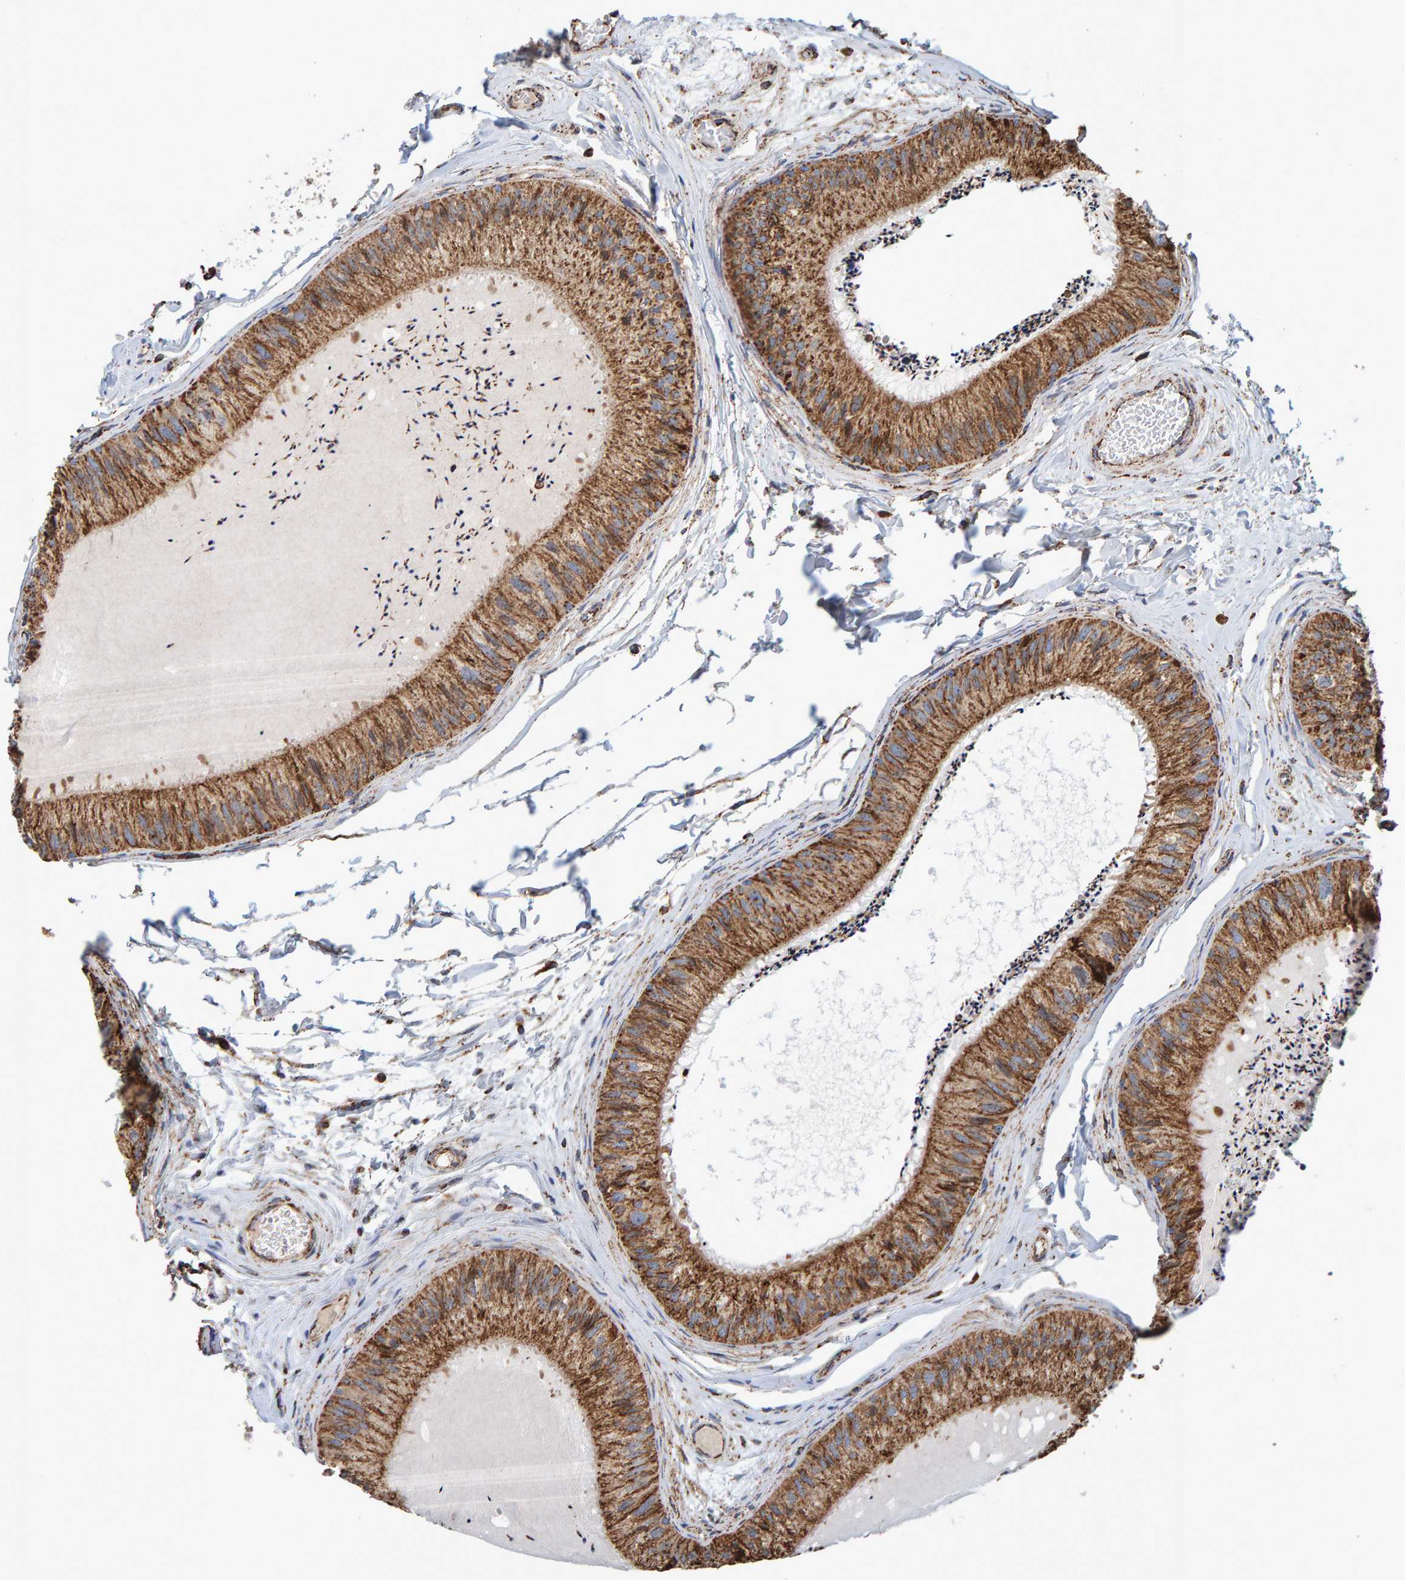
{"staining": {"intensity": "moderate", "quantity": ">75%", "location": "cytoplasmic/membranous"}, "tissue": "epididymis", "cell_type": "Glandular cells", "image_type": "normal", "snomed": [{"axis": "morphology", "description": "Normal tissue, NOS"}, {"axis": "topography", "description": "Epididymis"}], "caption": "Immunohistochemical staining of normal human epididymis shows >75% levels of moderate cytoplasmic/membranous protein expression in about >75% of glandular cells.", "gene": "MRPL45", "patient": {"sex": "male", "age": 31}}